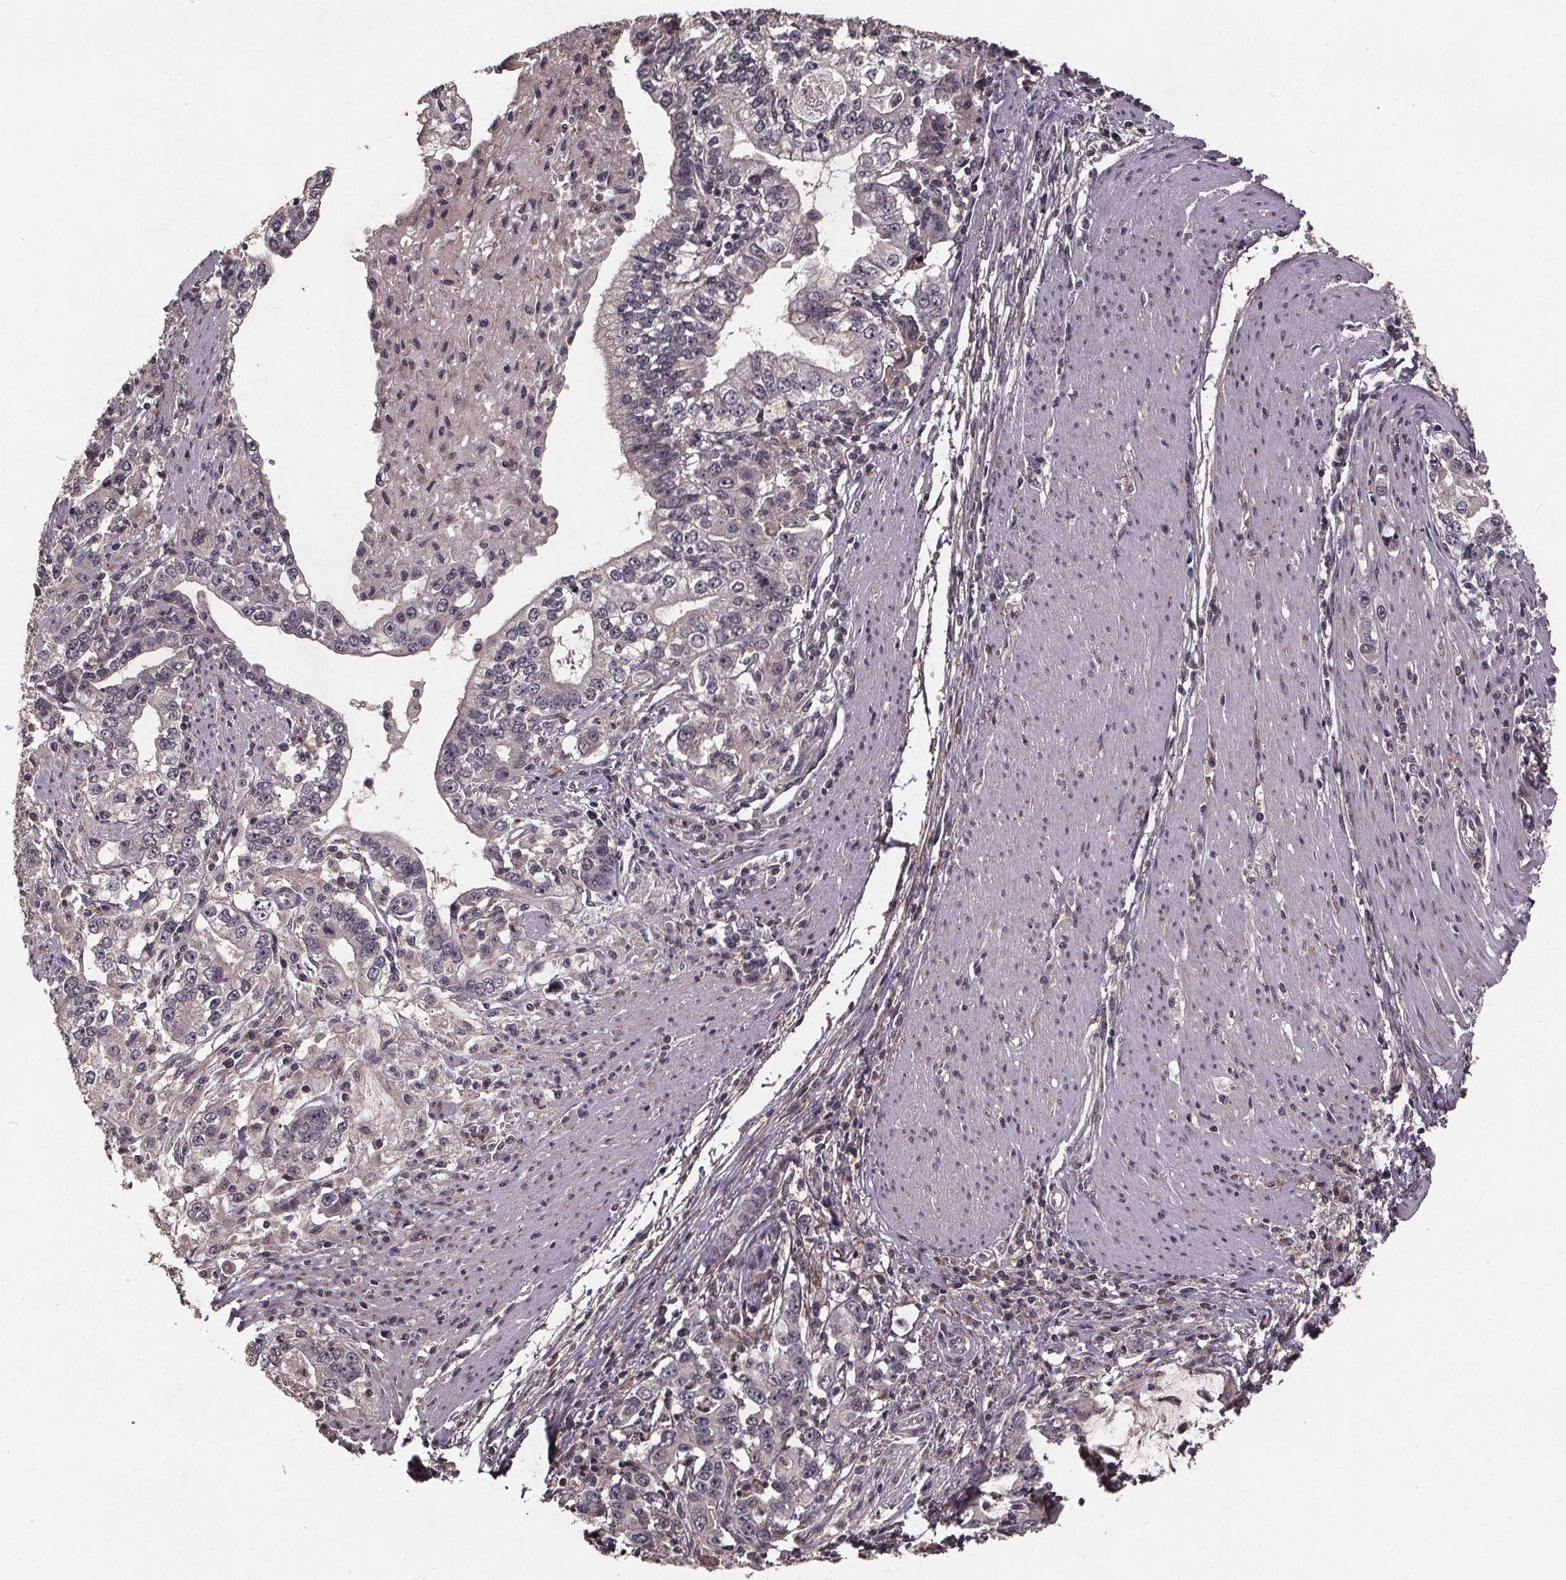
{"staining": {"intensity": "negative", "quantity": "none", "location": "none"}, "tissue": "stomach cancer", "cell_type": "Tumor cells", "image_type": "cancer", "snomed": [{"axis": "morphology", "description": "Adenocarcinoma, NOS"}, {"axis": "topography", "description": "Stomach, lower"}], "caption": "Tumor cells are negative for brown protein staining in stomach adenocarcinoma.", "gene": "GPX3", "patient": {"sex": "female", "age": 72}}